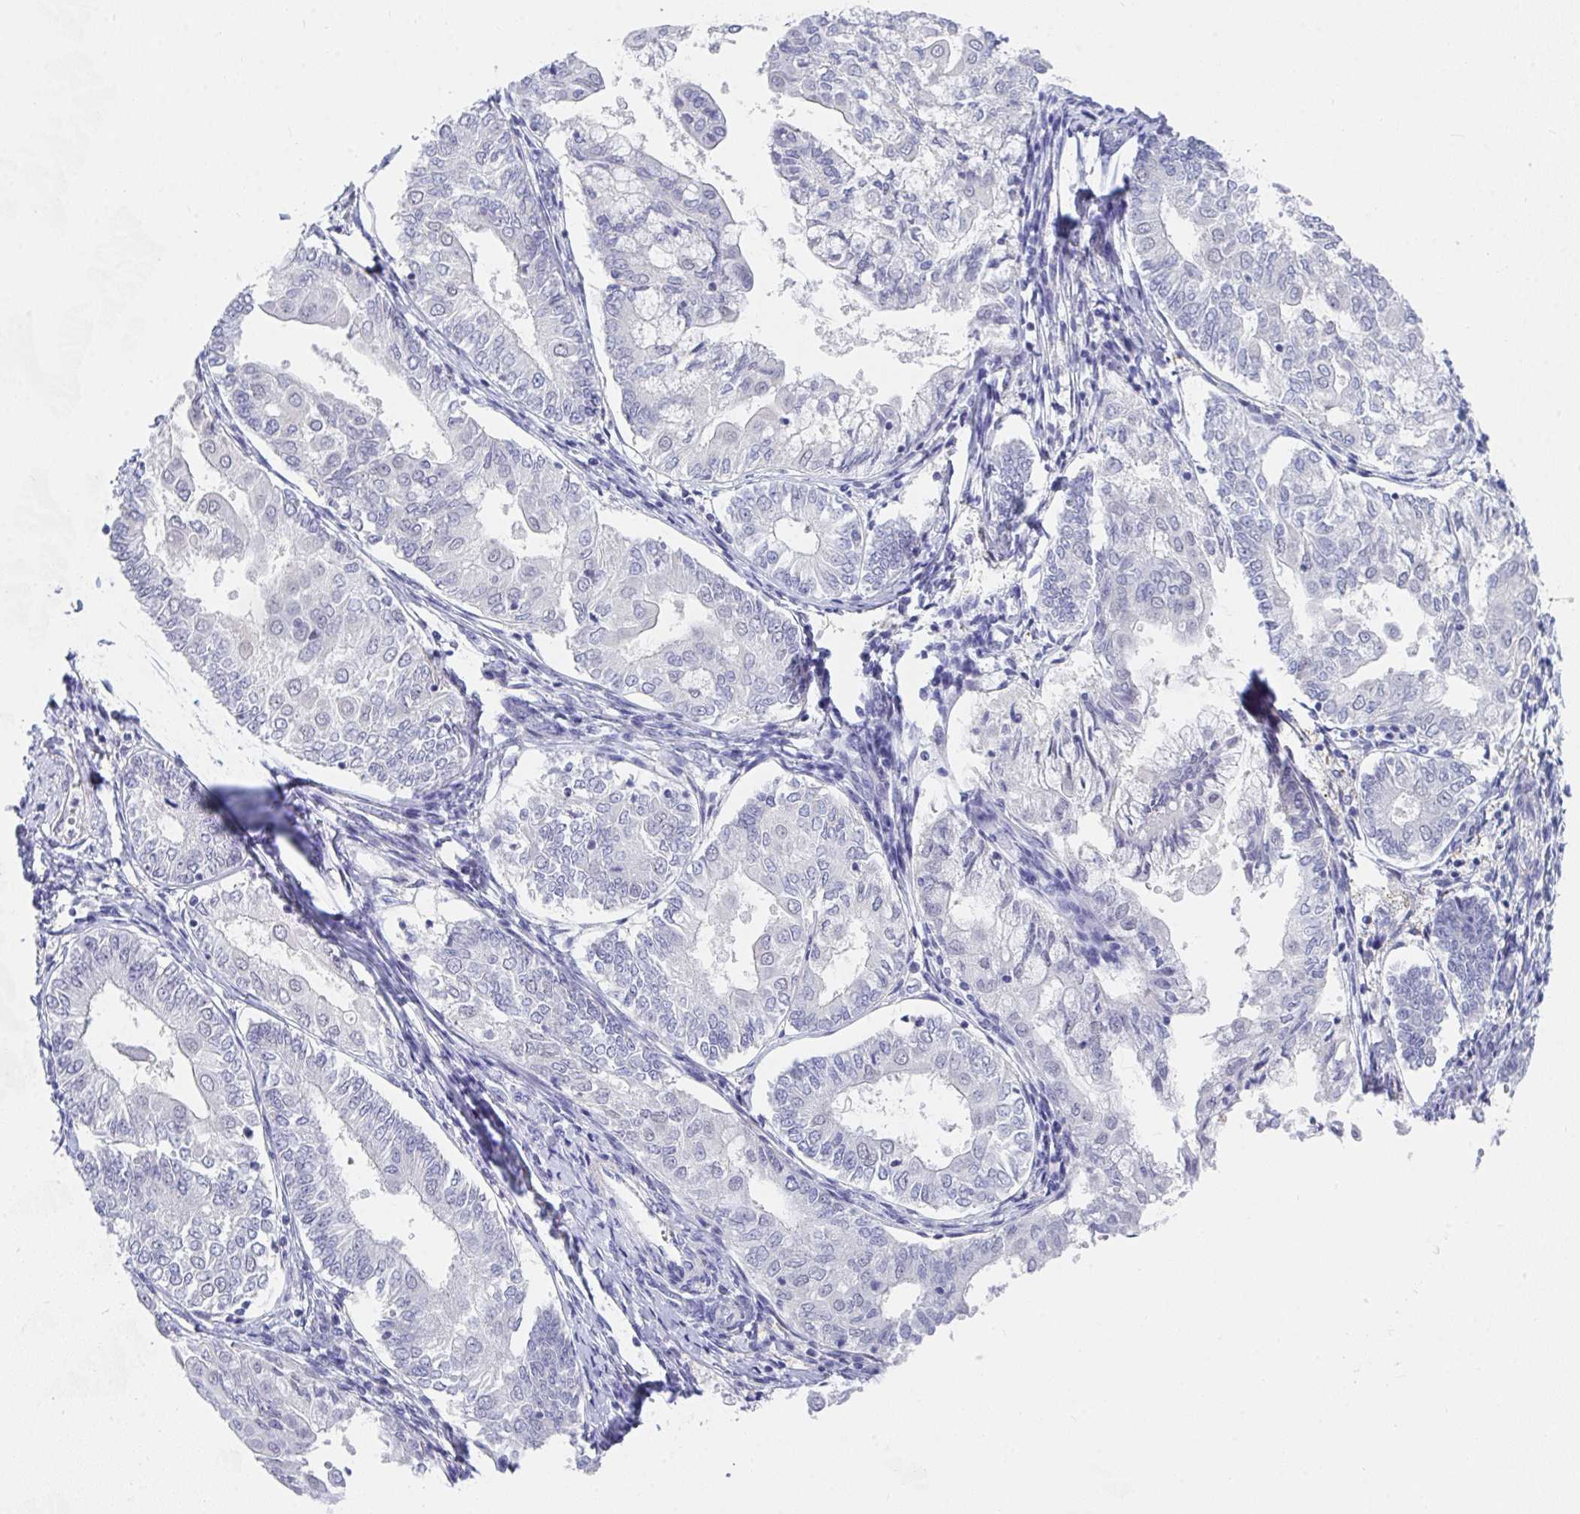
{"staining": {"intensity": "negative", "quantity": "none", "location": "none"}, "tissue": "endometrial cancer", "cell_type": "Tumor cells", "image_type": "cancer", "snomed": [{"axis": "morphology", "description": "Adenocarcinoma, NOS"}, {"axis": "topography", "description": "Endometrium"}], "caption": "Immunohistochemical staining of human adenocarcinoma (endometrial) reveals no significant positivity in tumor cells. (DAB immunohistochemistry (IHC) with hematoxylin counter stain).", "gene": "DAOA", "patient": {"sex": "female", "age": 68}}